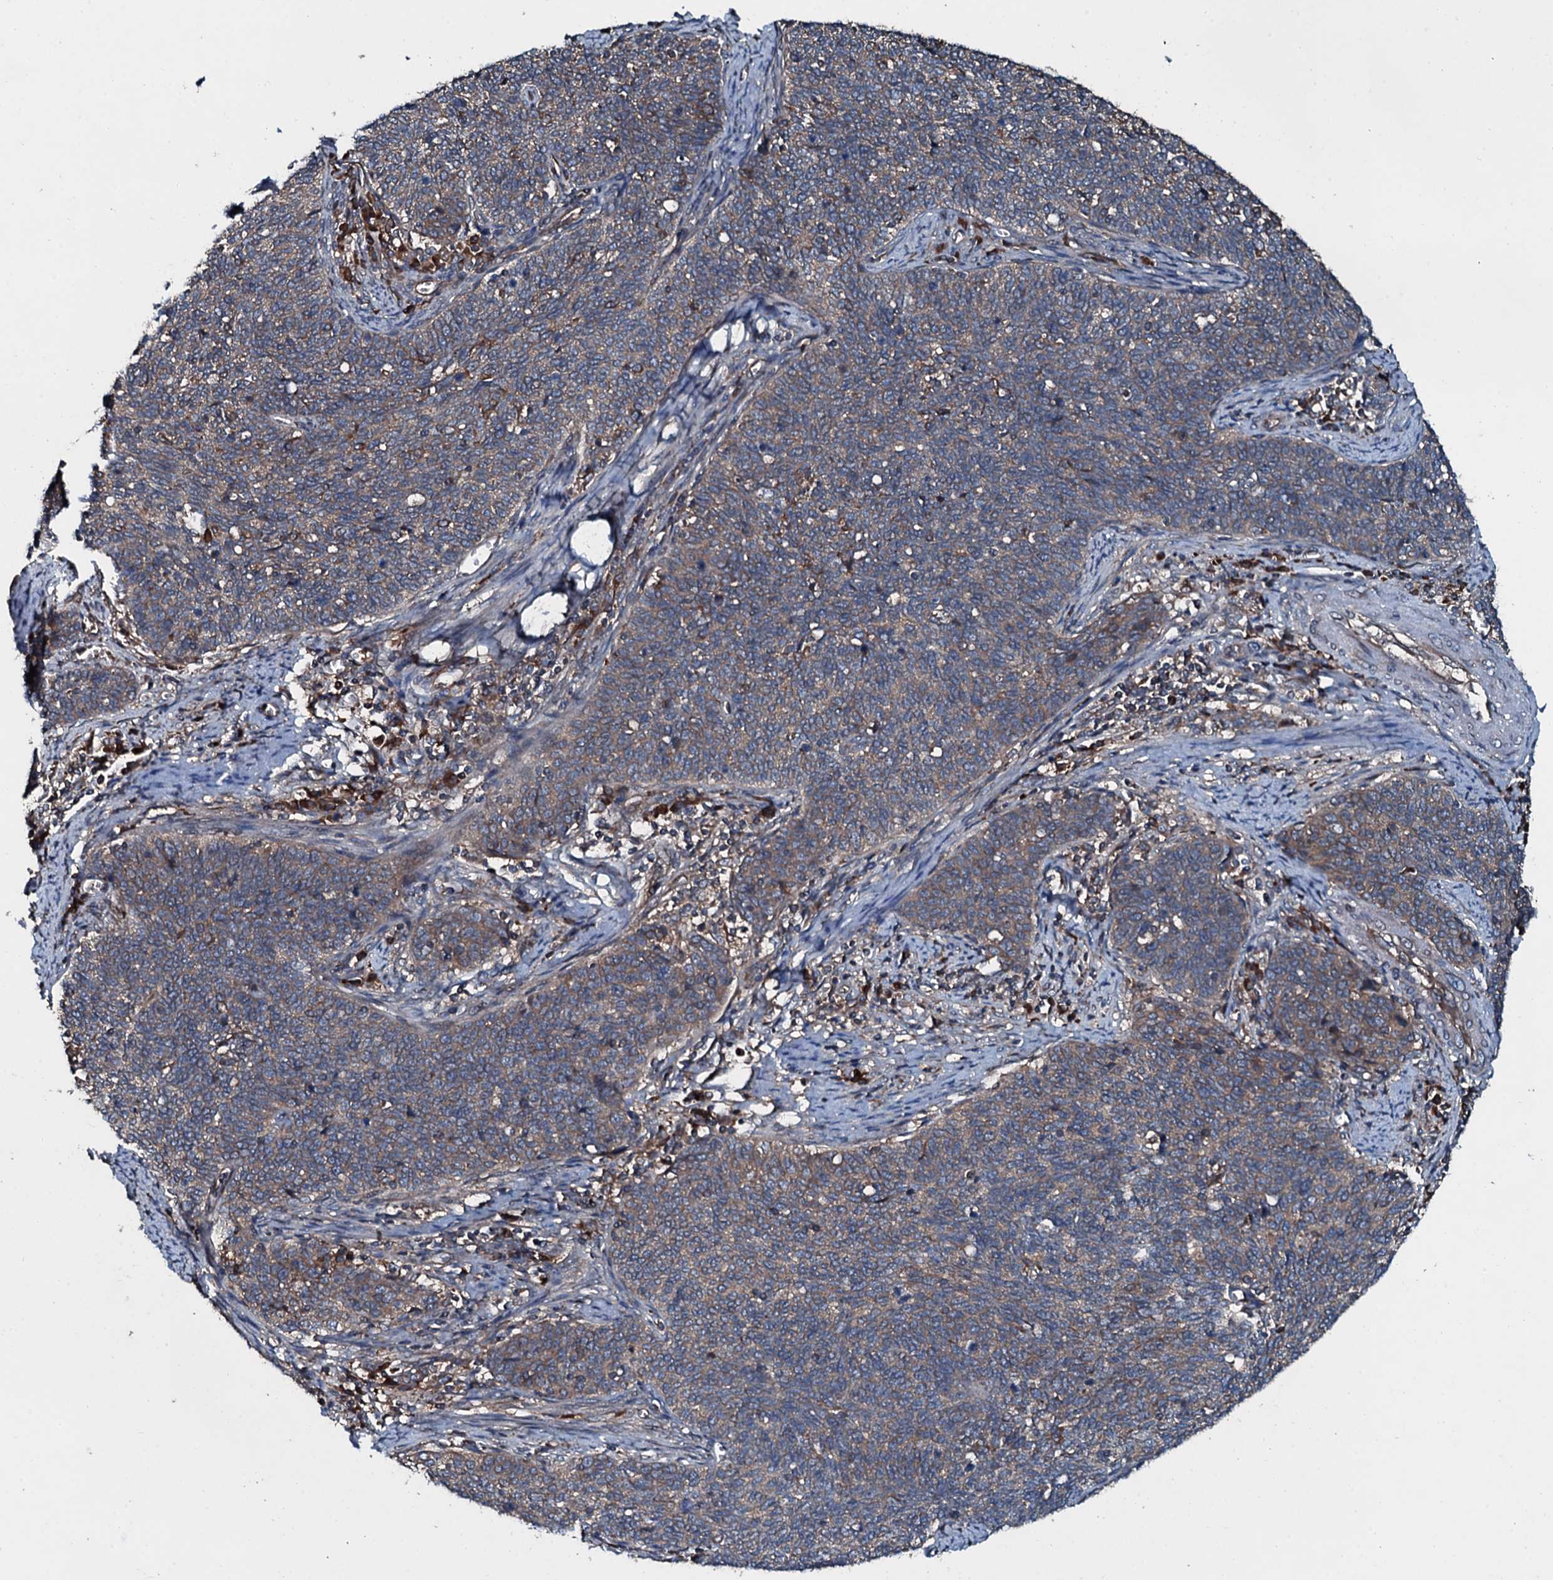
{"staining": {"intensity": "weak", "quantity": ">75%", "location": "cytoplasmic/membranous"}, "tissue": "cervical cancer", "cell_type": "Tumor cells", "image_type": "cancer", "snomed": [{"axis": "morphology", "description": "Squamous cell carcinoma, NOS"}, {"axis": "topography", "description": "Cervix"}], "caption": "High-power microscopy captured an immunohistochemistry (IHC) image of cervical squamous cell carcinoma, revealing weak cytoplasmic/membranous staining in about >75% of tumor cells.", "gene": "AARS1", "patient": {"sex": "female", "age": 39}}